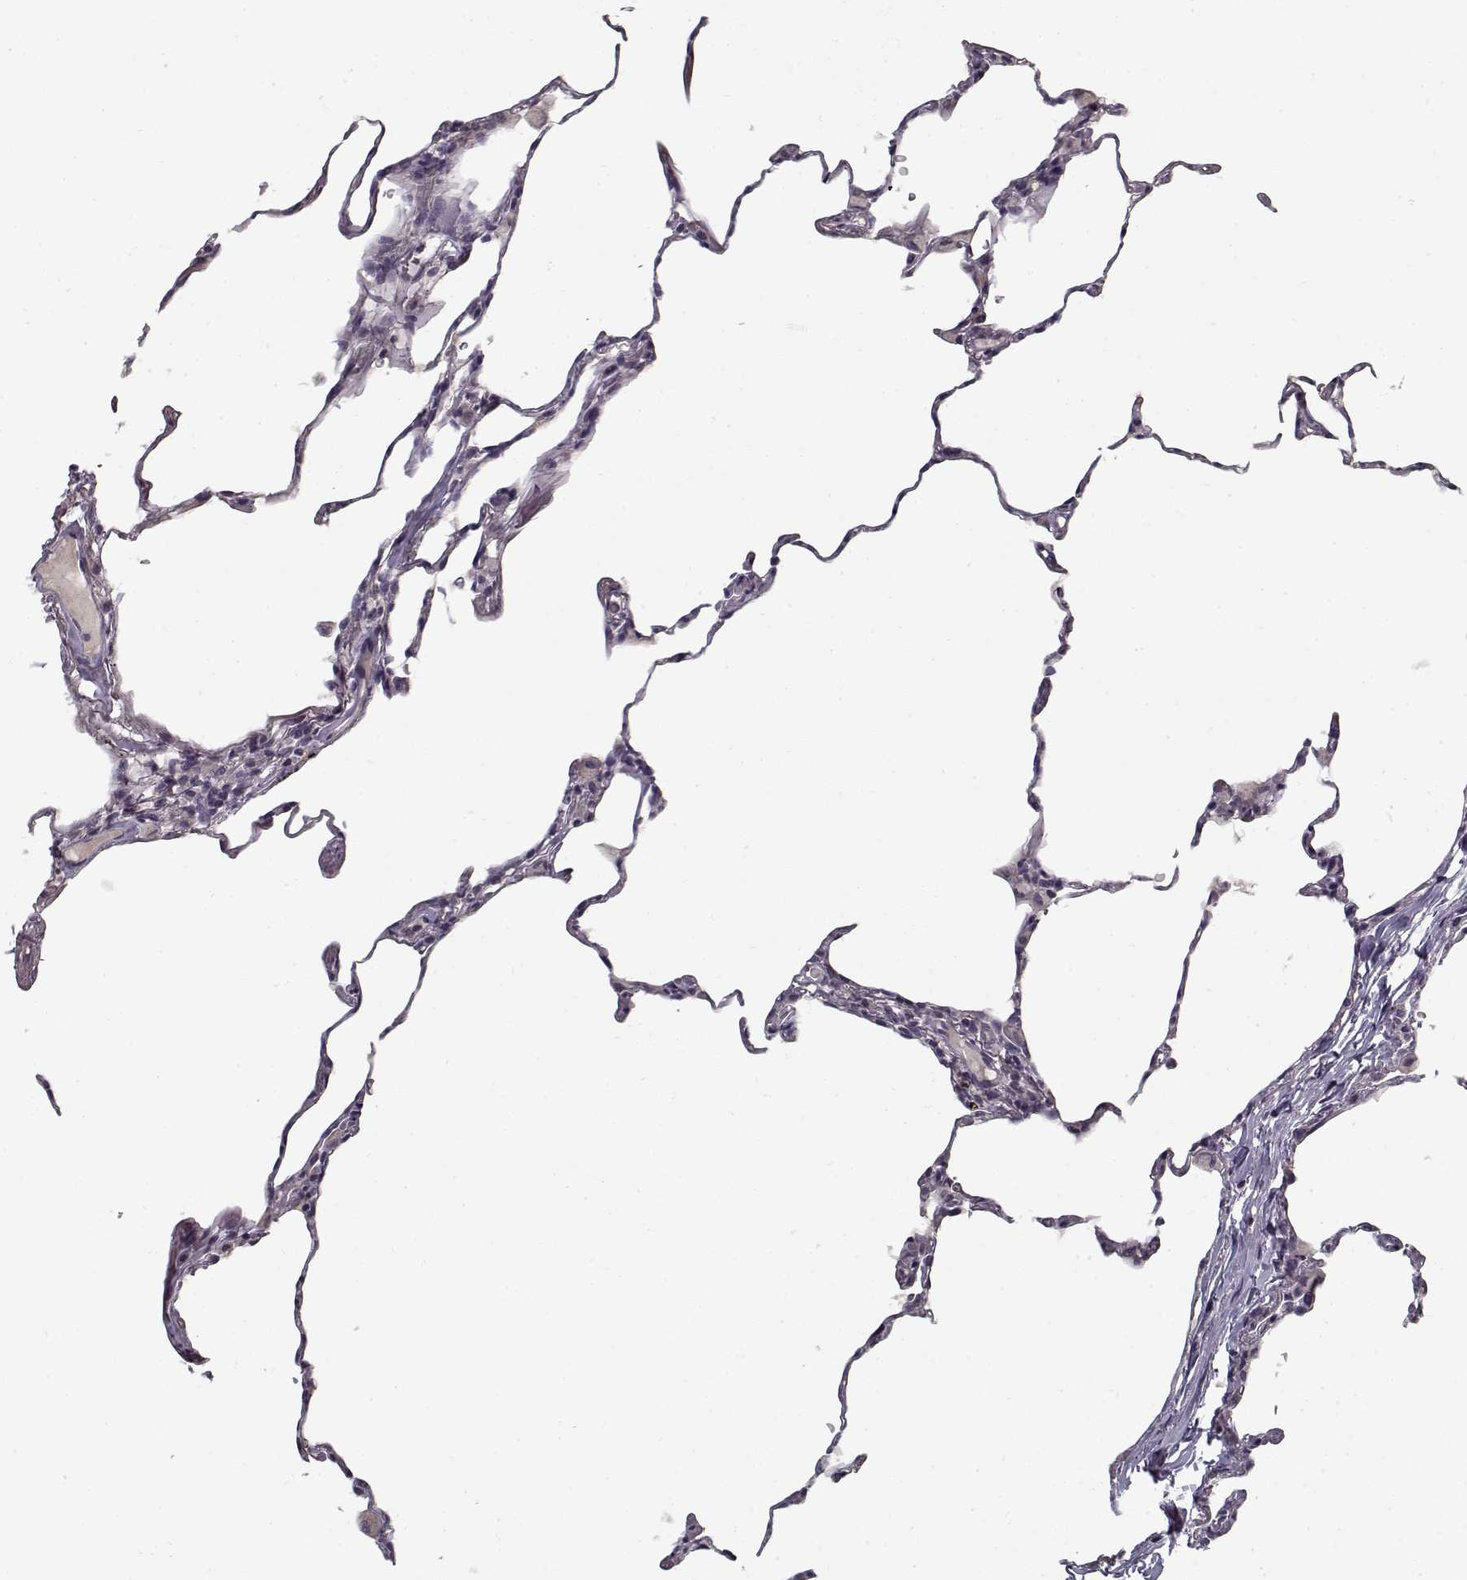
{"staining": {"intensity": "negative", "quantity": "none", "location": "none"}, "tissue": "lung", "cell_type": "Alveolar cells", "image_type": "normal", "snomed": [{"axis": "morphology", "description": "Normal tissue, NOS"}, {"axis": "topography", "description": "Lung"}], "caption": "Immunohistochemistry (IHC) image of benign lung: lung stained with DAB displays no significant protein expression in alveolar cells.", "gene": "LAMA2", "patient": {"sex": "female", "age": 57}}